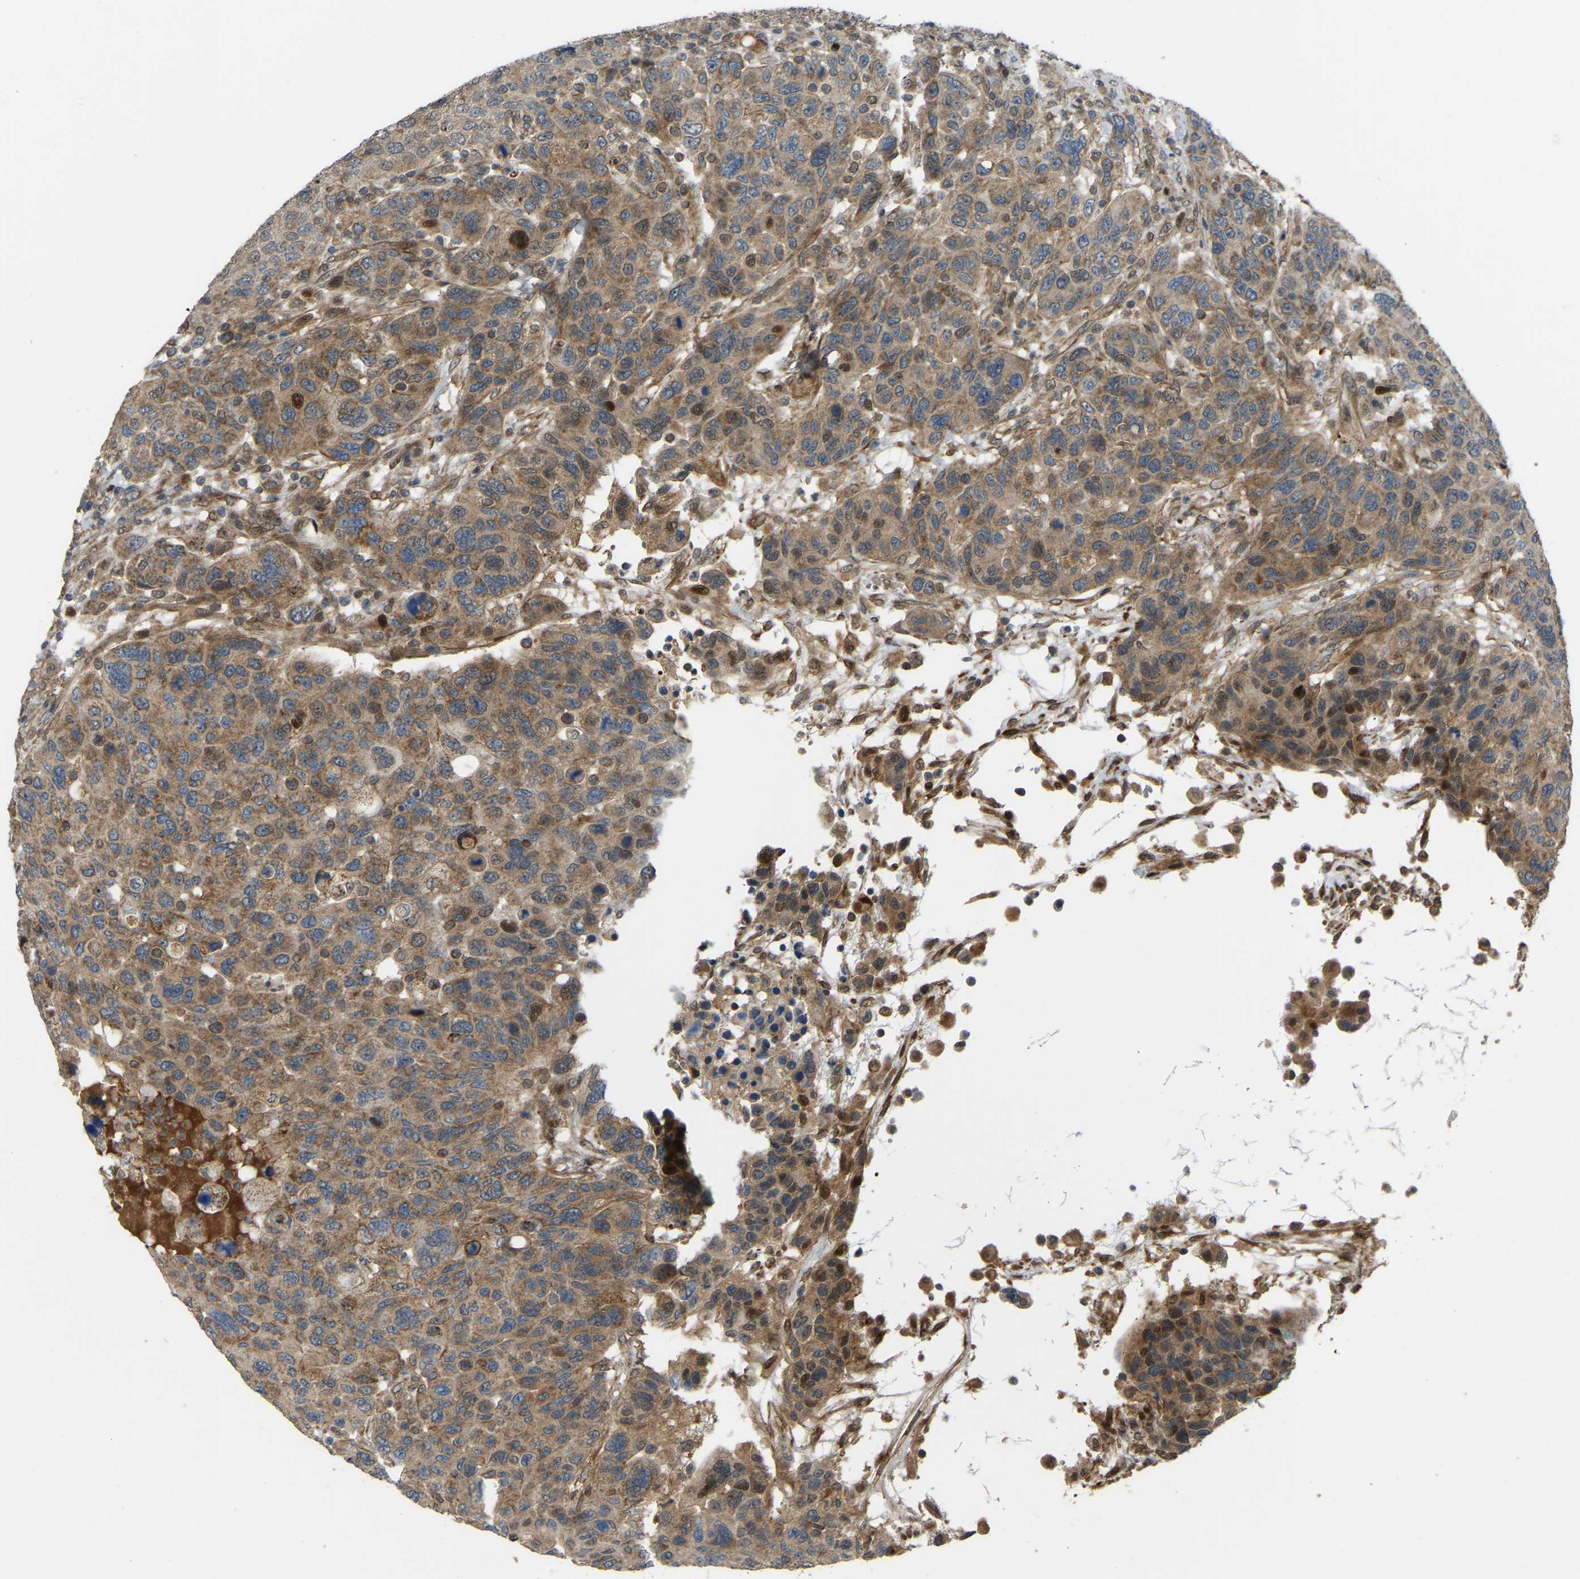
{"staining": {"intensity": "moderate", "quantity": ">75%", "location": "cytoplasmic/membranous"}, "tissue": "breast cancer", "cell_type": "Tumor cells", "image_type": "cancer", "snomed": [{"axis": "morphology", "description": "Duct carcinoma"}, {"axis": "topography", "description": "Breast"}], "caption": "Immunohistochemical staining of human infiltrating ductal carcinoma (breast) demonstrates medium levels of moderate cytoplasmic/membranous protein expression in approximately >75% of tumor cells. (DAB IHC, brown staining for protein, blue staining for nuclei).", "gene": "C21orf91", "patient": {"sex": "female", "age": 37}}